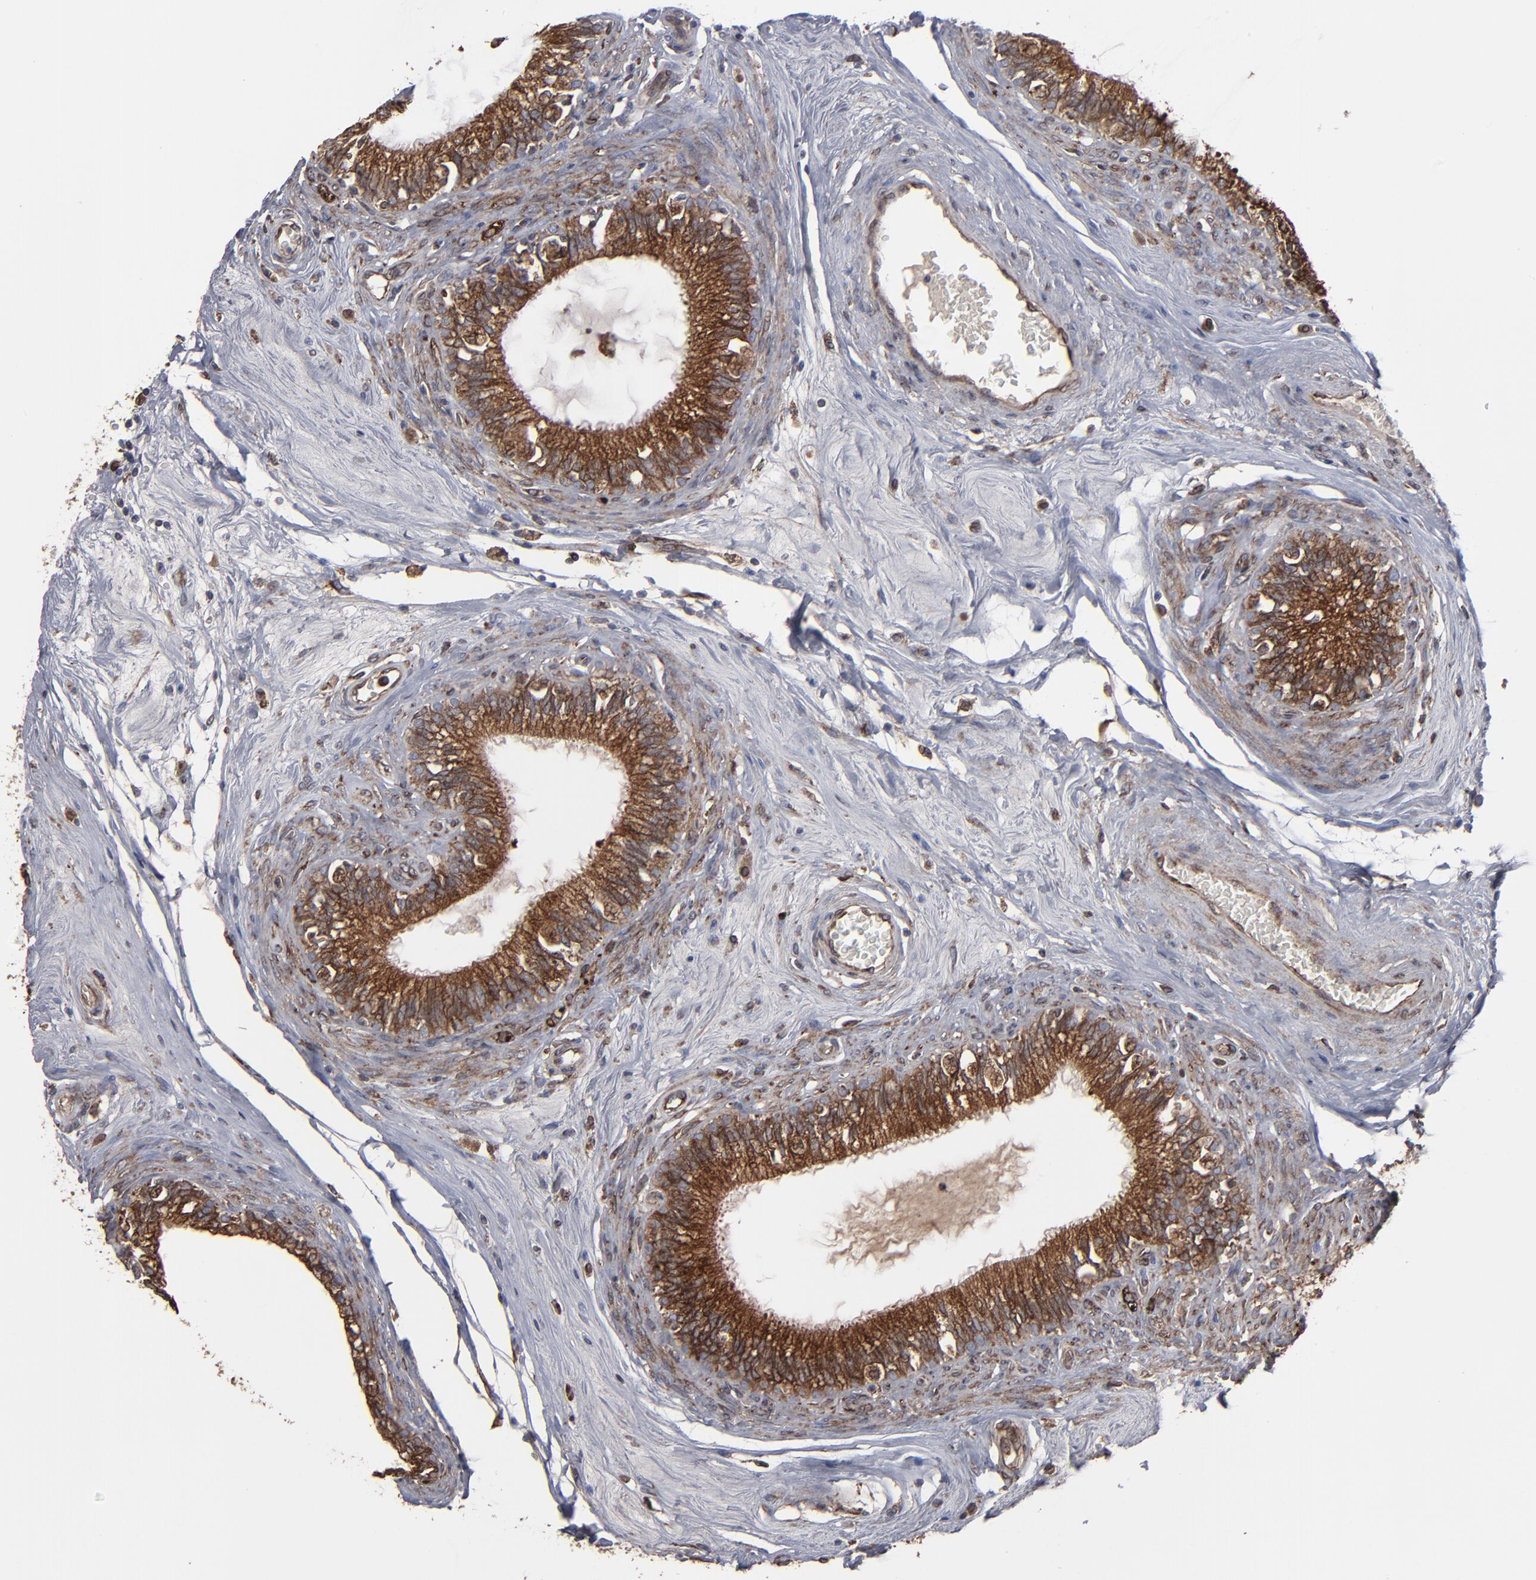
{"staining": {"intensity": "moderate", "quantity": ">75%", "location": "cytoplasmic/membranous"}, "tissue": "epididymis", "cell_type": "Glandular cells", "image_type": "normal", "snomed": [{"axis": "morphology", "description": "Normal tissue, NOS"}, {"axis": "morphology", "description": "Inflammation, NOS"}, {"axis": "topography", "description": "Epididymis"}], "caption": "Immunohistochemistry (IHC) of benign human epididymis demonstrates medium levels of moderate cytoplasmic/membranous positivity in approximately >75% of glandular cells.", "gene": "CNIH1", "patient": {"sex": "male", "age": 84}}